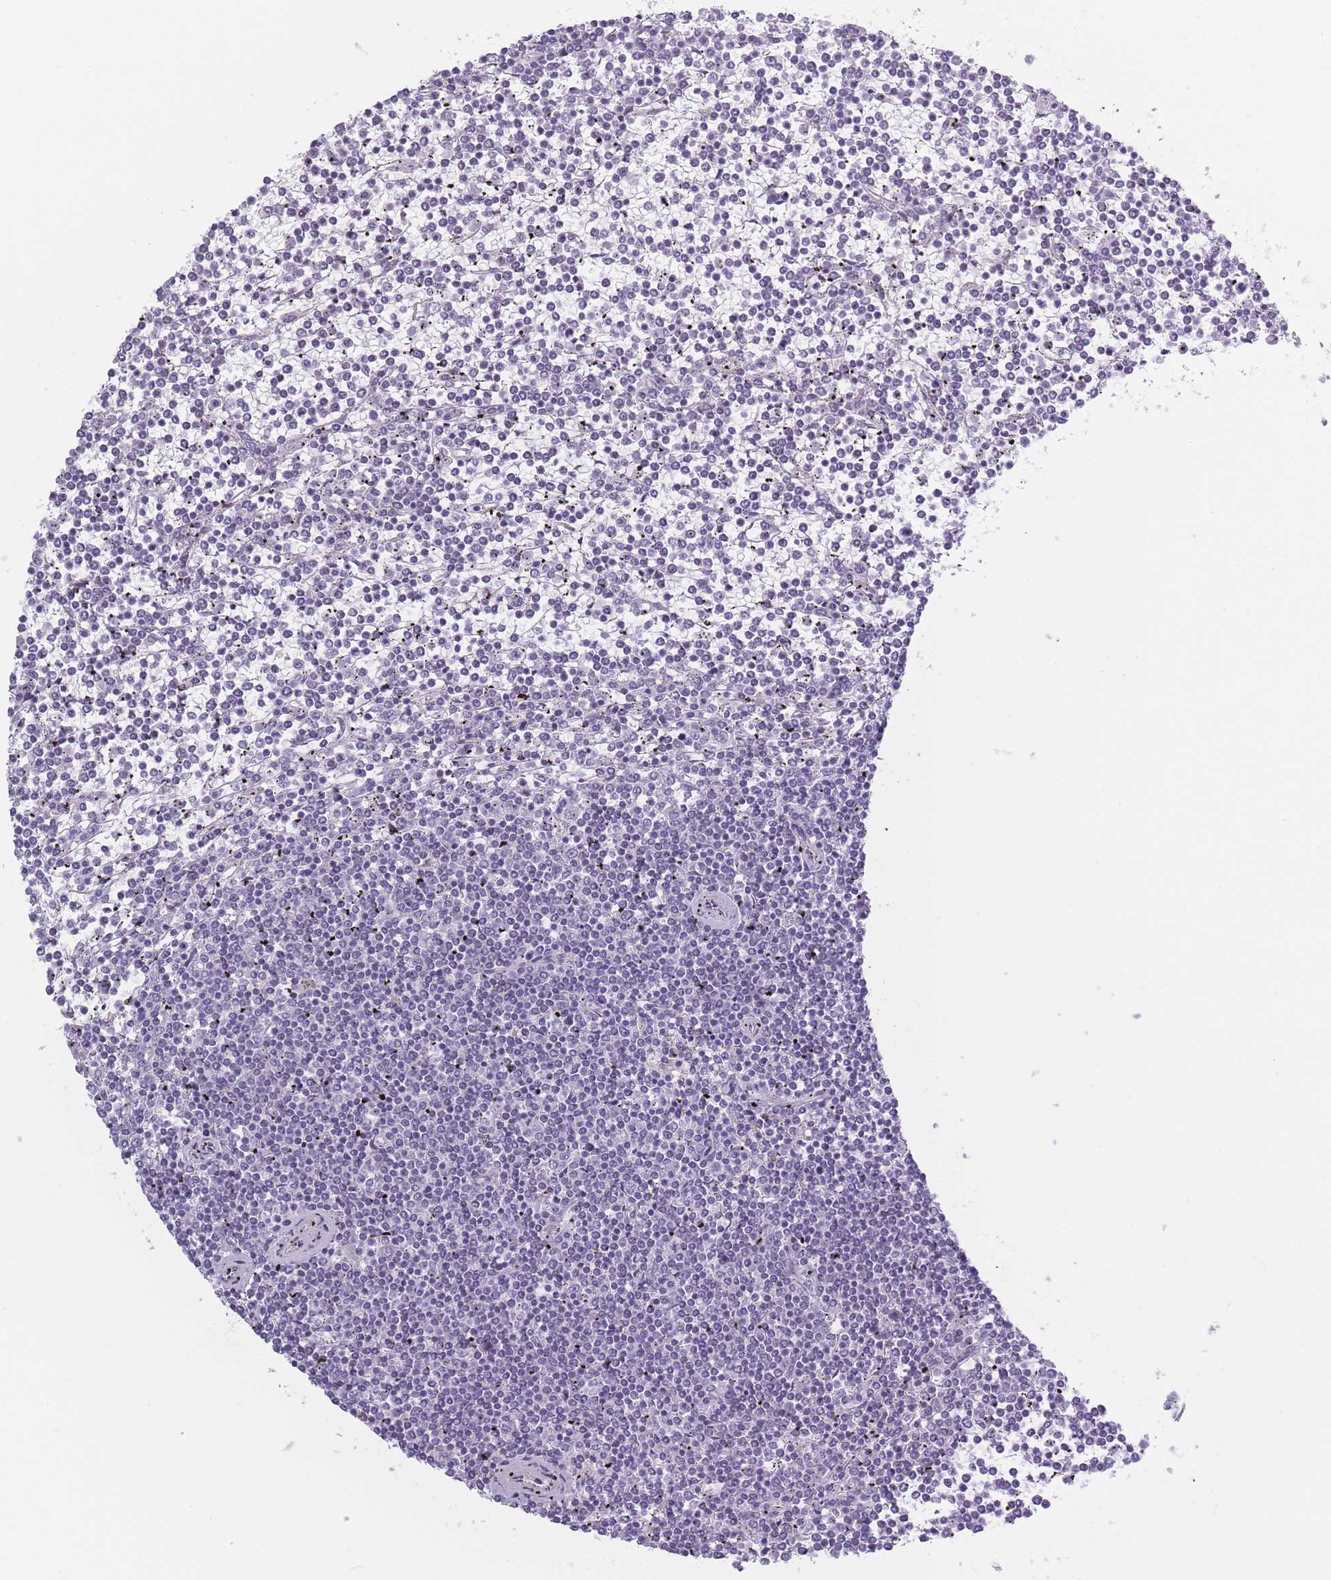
{"staining": {"intensity": "negative", "quantity": "none", "location": "none"}, "tissue": "lymphoma", "cell_type": "Tumor cells", "image_type": "cancer", "snomed": [{"axis": "morphology", "description": "Malignant lymphoma, non-Hodgkin's type, Low grade"}, {"axis": "topography", "description": "Spleen"}], "caption": "IHC histopathology image of neoplastic tissue: malignant lymphoma, non-Hodgkin's type (low-grade) stained with DAB exhibits no significant protein expression in tumor cells.", "gene": "PLEKHG2", "patient": {"sex": "female", "age": 19}}